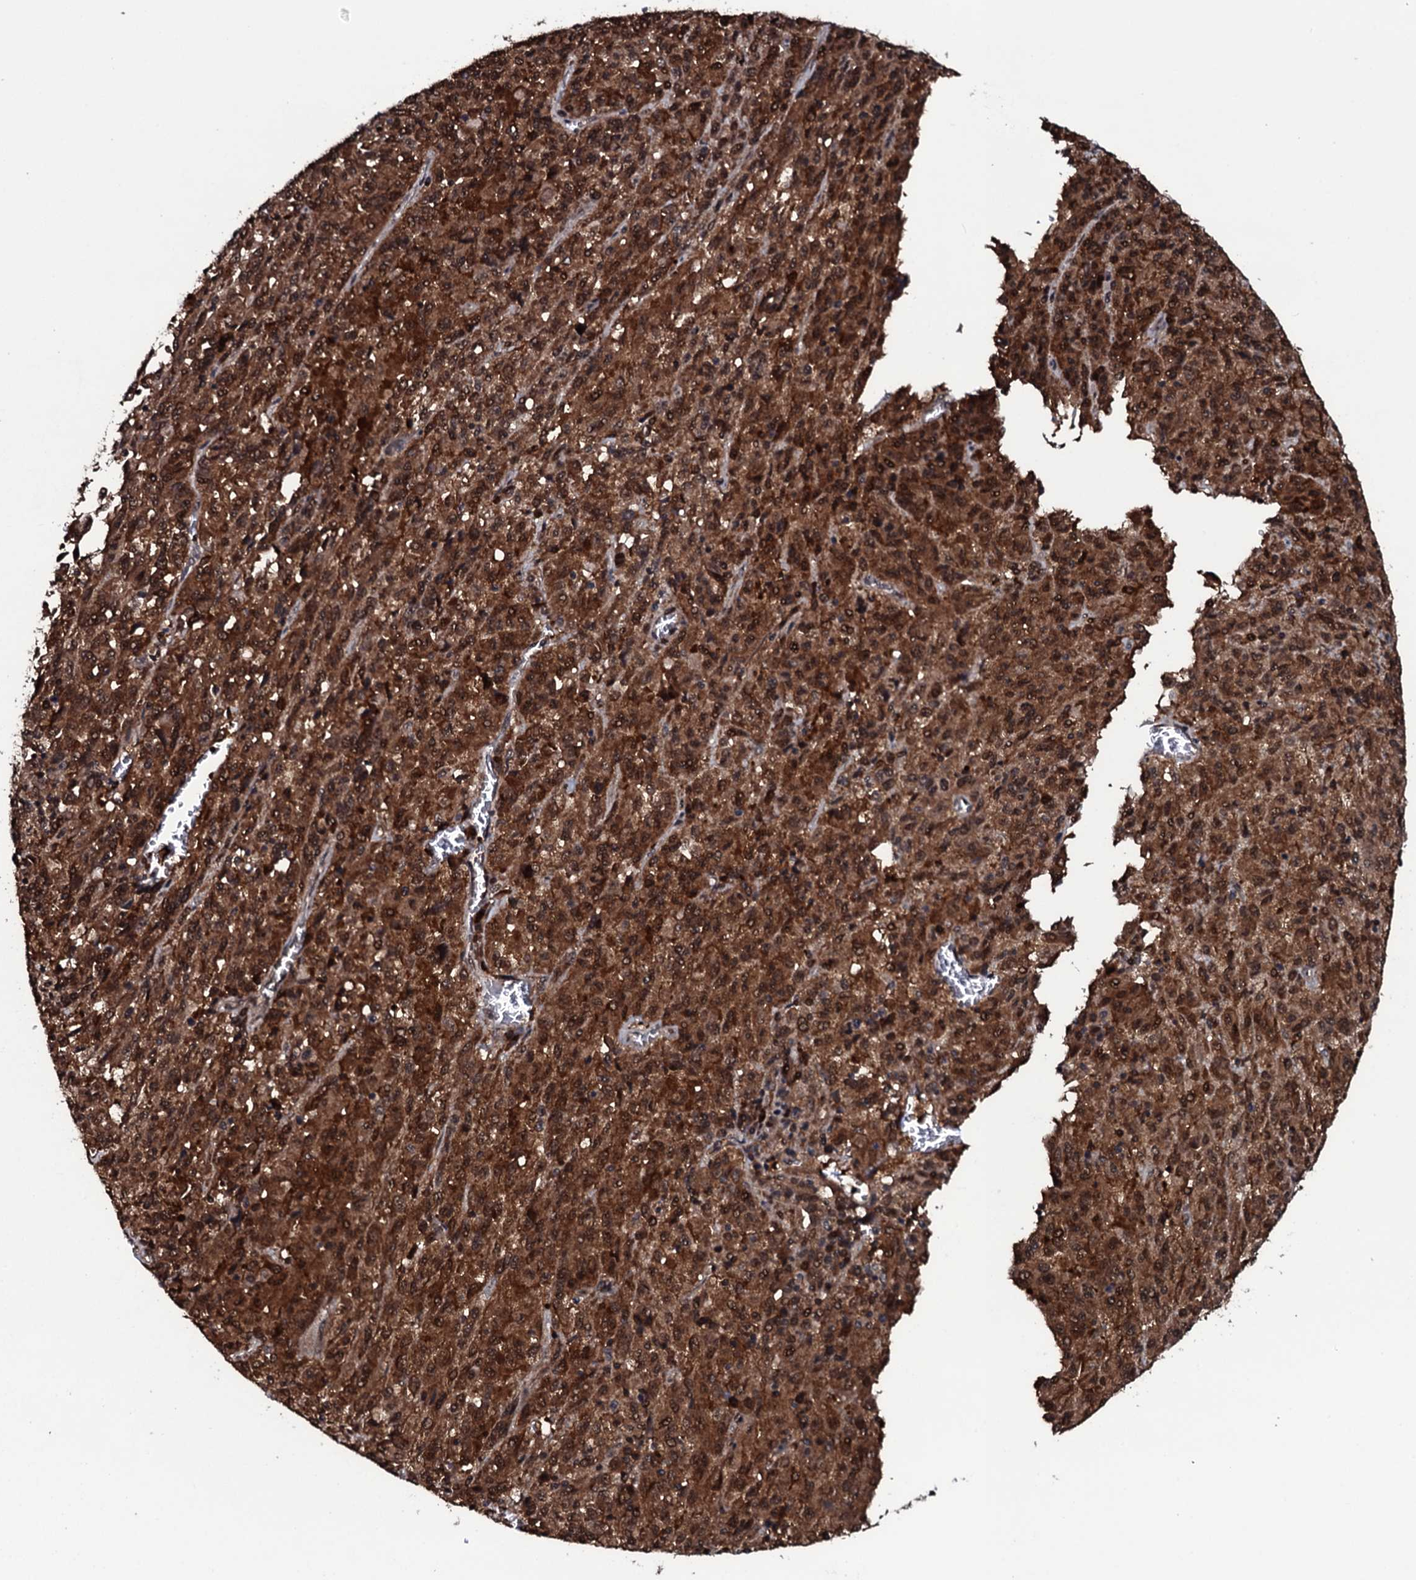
{"staining": {"intensity": "strong", "quantity": ">75%", "location": "cytoplasmic/membranous,nuclear"}, "tissue": "melanoma", "cell_type": "Tumor cells", "image_type": "cancer", "snomed": [{"axis": "morphology", "description": "Malignant melanoma, Metastatic site"}, {"axis": "topography", "description": "Lung"}], "caption": "The histopathology image exhibits a brown stain indicating the presence of a protein in the cytoplasmic/membranous and nuclear of tumor cells in melanoma. The staining was performed using DAB (3,3'-diaminobenzidine) to visualize the protein expression in brown, while the nuclei were stained in blue with hematoxylin (Magnification: 20x).", "gene": "HDDC3", "patient": {"sex": "male", "age": 64}}